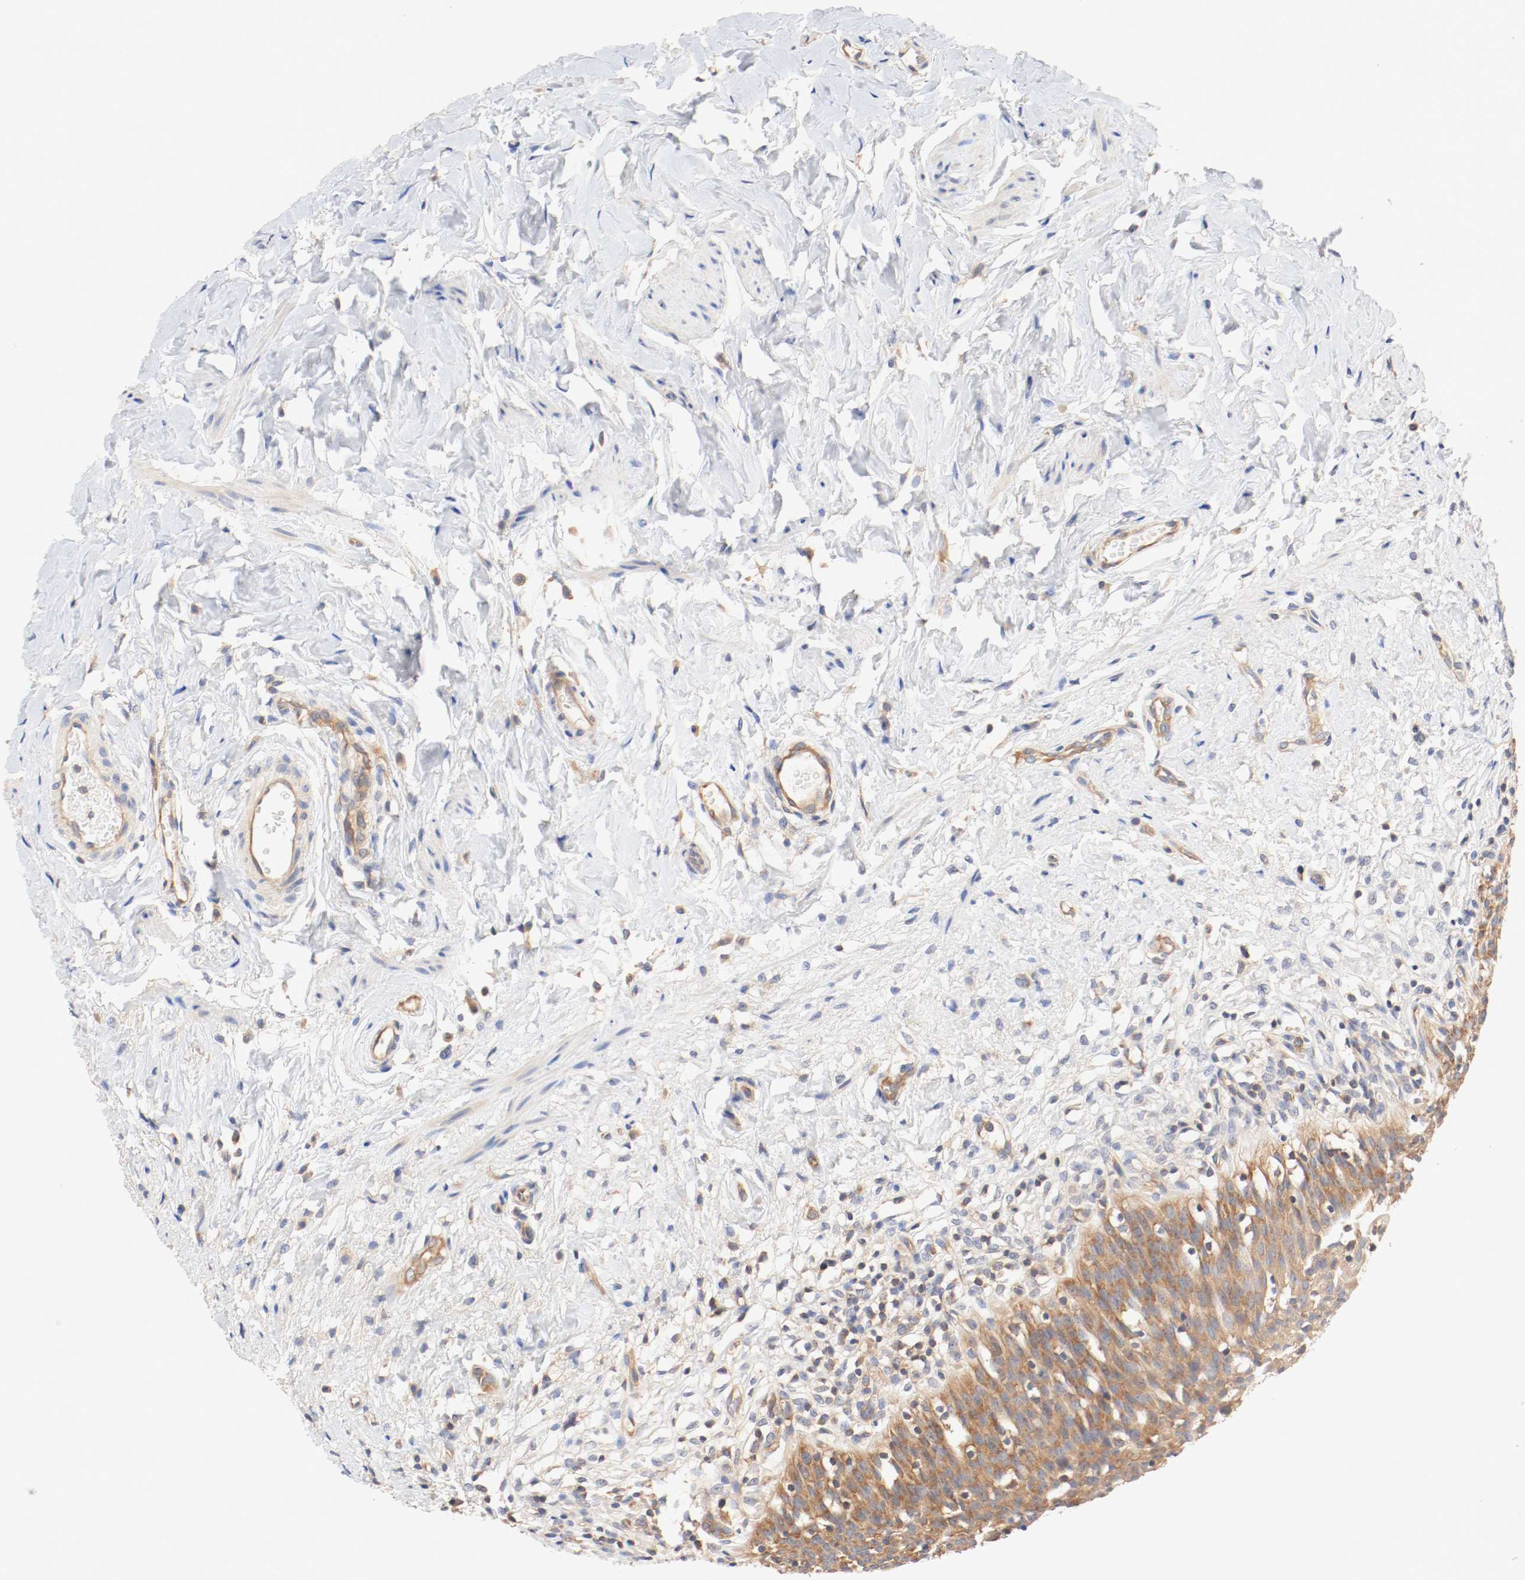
{"staining": {"intensity": "strong", "quantity": ">75%", "location": "cytoplasmic/membranous"}, "tissue": "urinary bladder", "cell_type": "Urothelial cells", "image_type": "normal", "snomed": [{"axis": "morphology", "description": "Normal tissue, NOS"}, {"axis": "topography", "description": "Urinary bladder"}], "caption": "Urothelial cells reveal high levels of strong cytoplasmic/membranous positivity in about >75% of cells in normal human urinary bladder. (DAB (3,3'-diaminobenzidine) = brown stain, brightfield microscopy at high magnification).", "gene": "GIT1", "patient": {"sex": "female", "age": 80}}